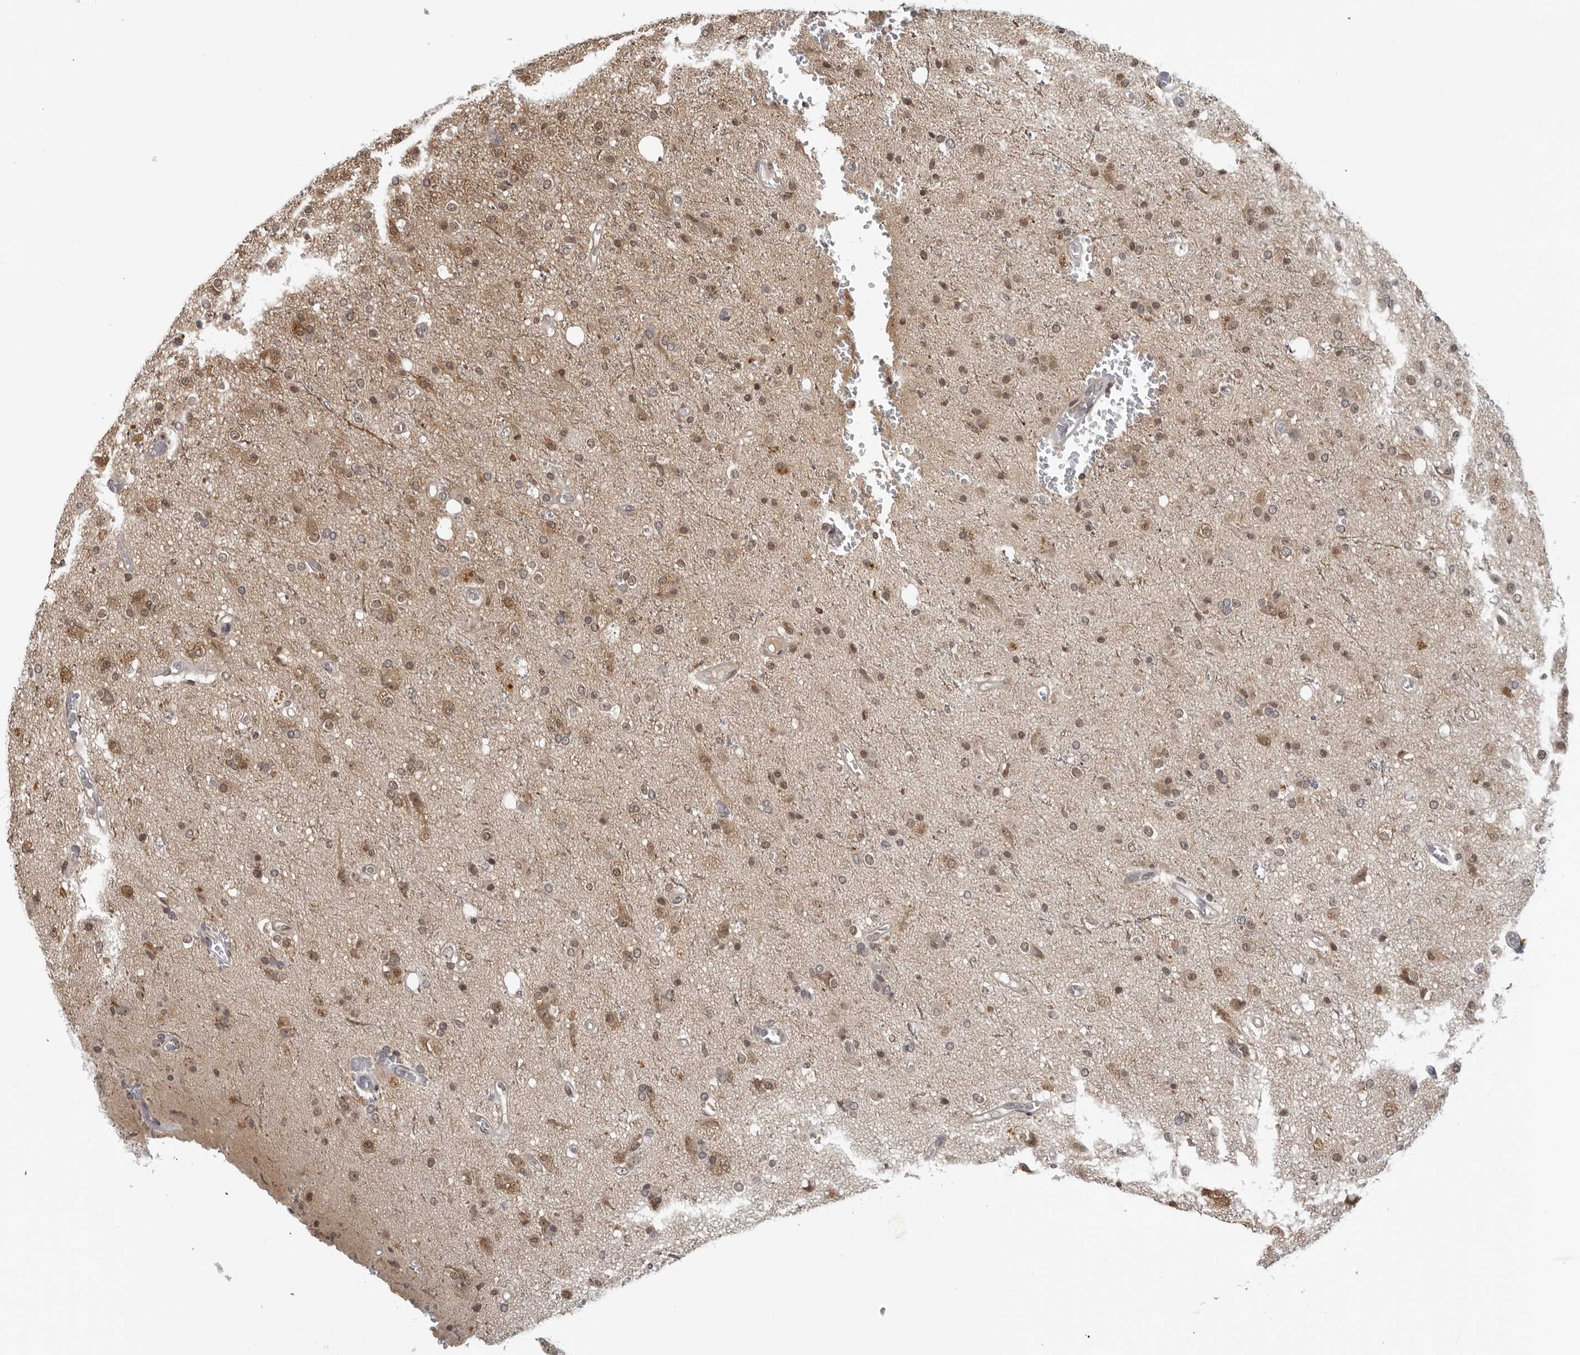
{"staining": {"intensity": "moderate", "quantity": "25%-75%", "location": "cytoplasmic/membranous,nuclear"}, "tissue": "glioma", "cell_type": "Tumor cells", "image_type": "cancer", "snomed": [{"axis": "morphology", "description": "Glioma, malignant, High grade"}, {"axis": "topography", "description": "Brain"}], "caption": "Malignant high-grade glioma stained with immunohistochemistry (IHC) shows moderate cytoplasmic/membranous and nuclear expression in about 25%-75% of tumor cells.", "gene": "MAF", "patient": {"sex": "male", "age": 47}}